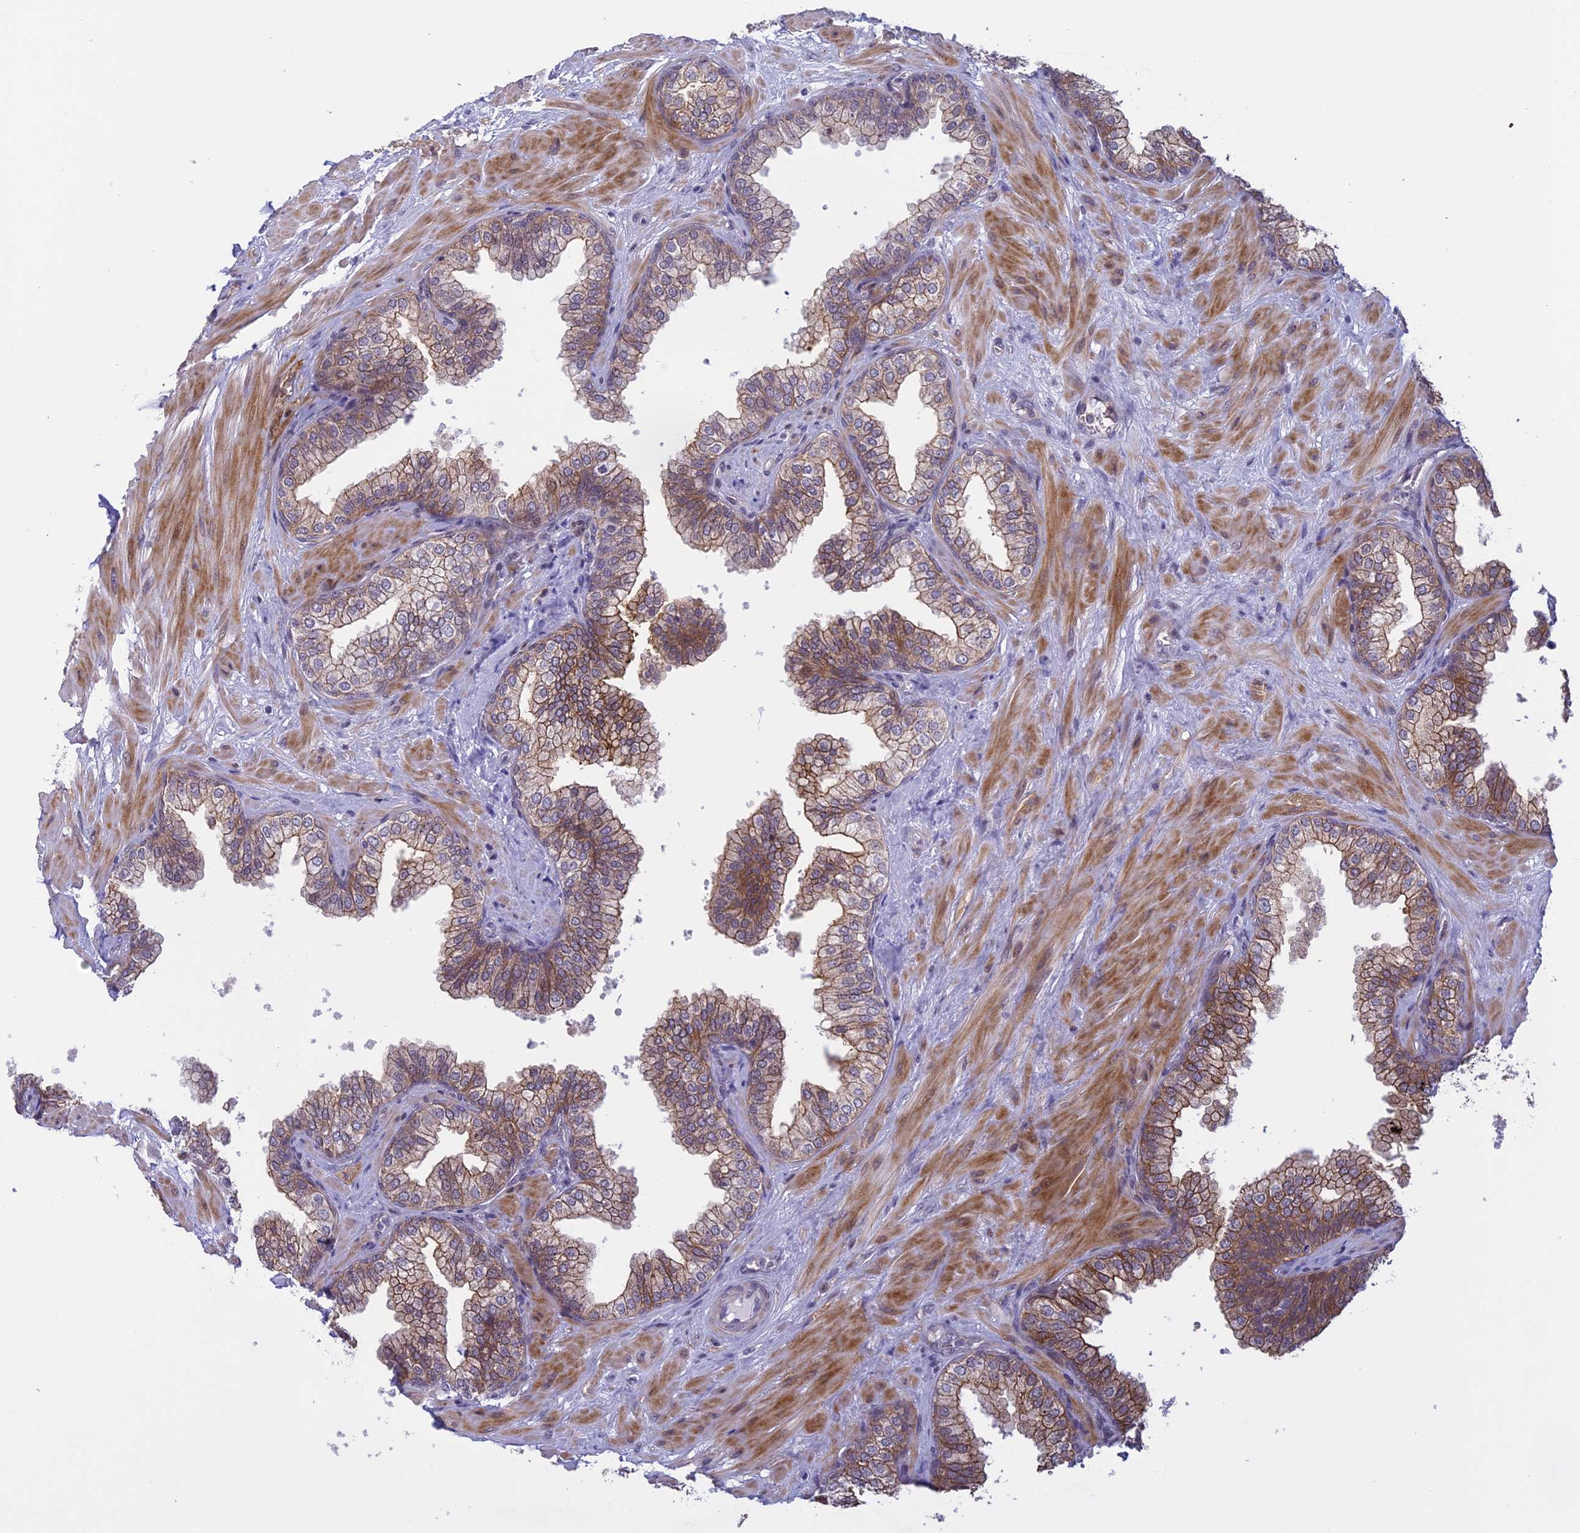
{"staining": {"intensity": "moderate", "quantity": "25%-75%", "location": "cytoplasmic/membranous"}, "tissue": "prostate", "cell_type": "Glandular cells", "image_type": "normal", "snomed": [{"axis": "morphology", "description": "Normal tissue, NOS"}, {"axis": "topography", "description": "Prostate"}], "caption": "IHC image of unremarkable prostate: prostate stained using immunohistochemistry exhibits medium levels of moderate protein expression localized specifically in the cytoplasmic/membranous of glandular cells, appearing as a cytoplasmic/membranous brown color.", "gene": "CORO2A", "patient": {"sex": "male", "age": 60}}